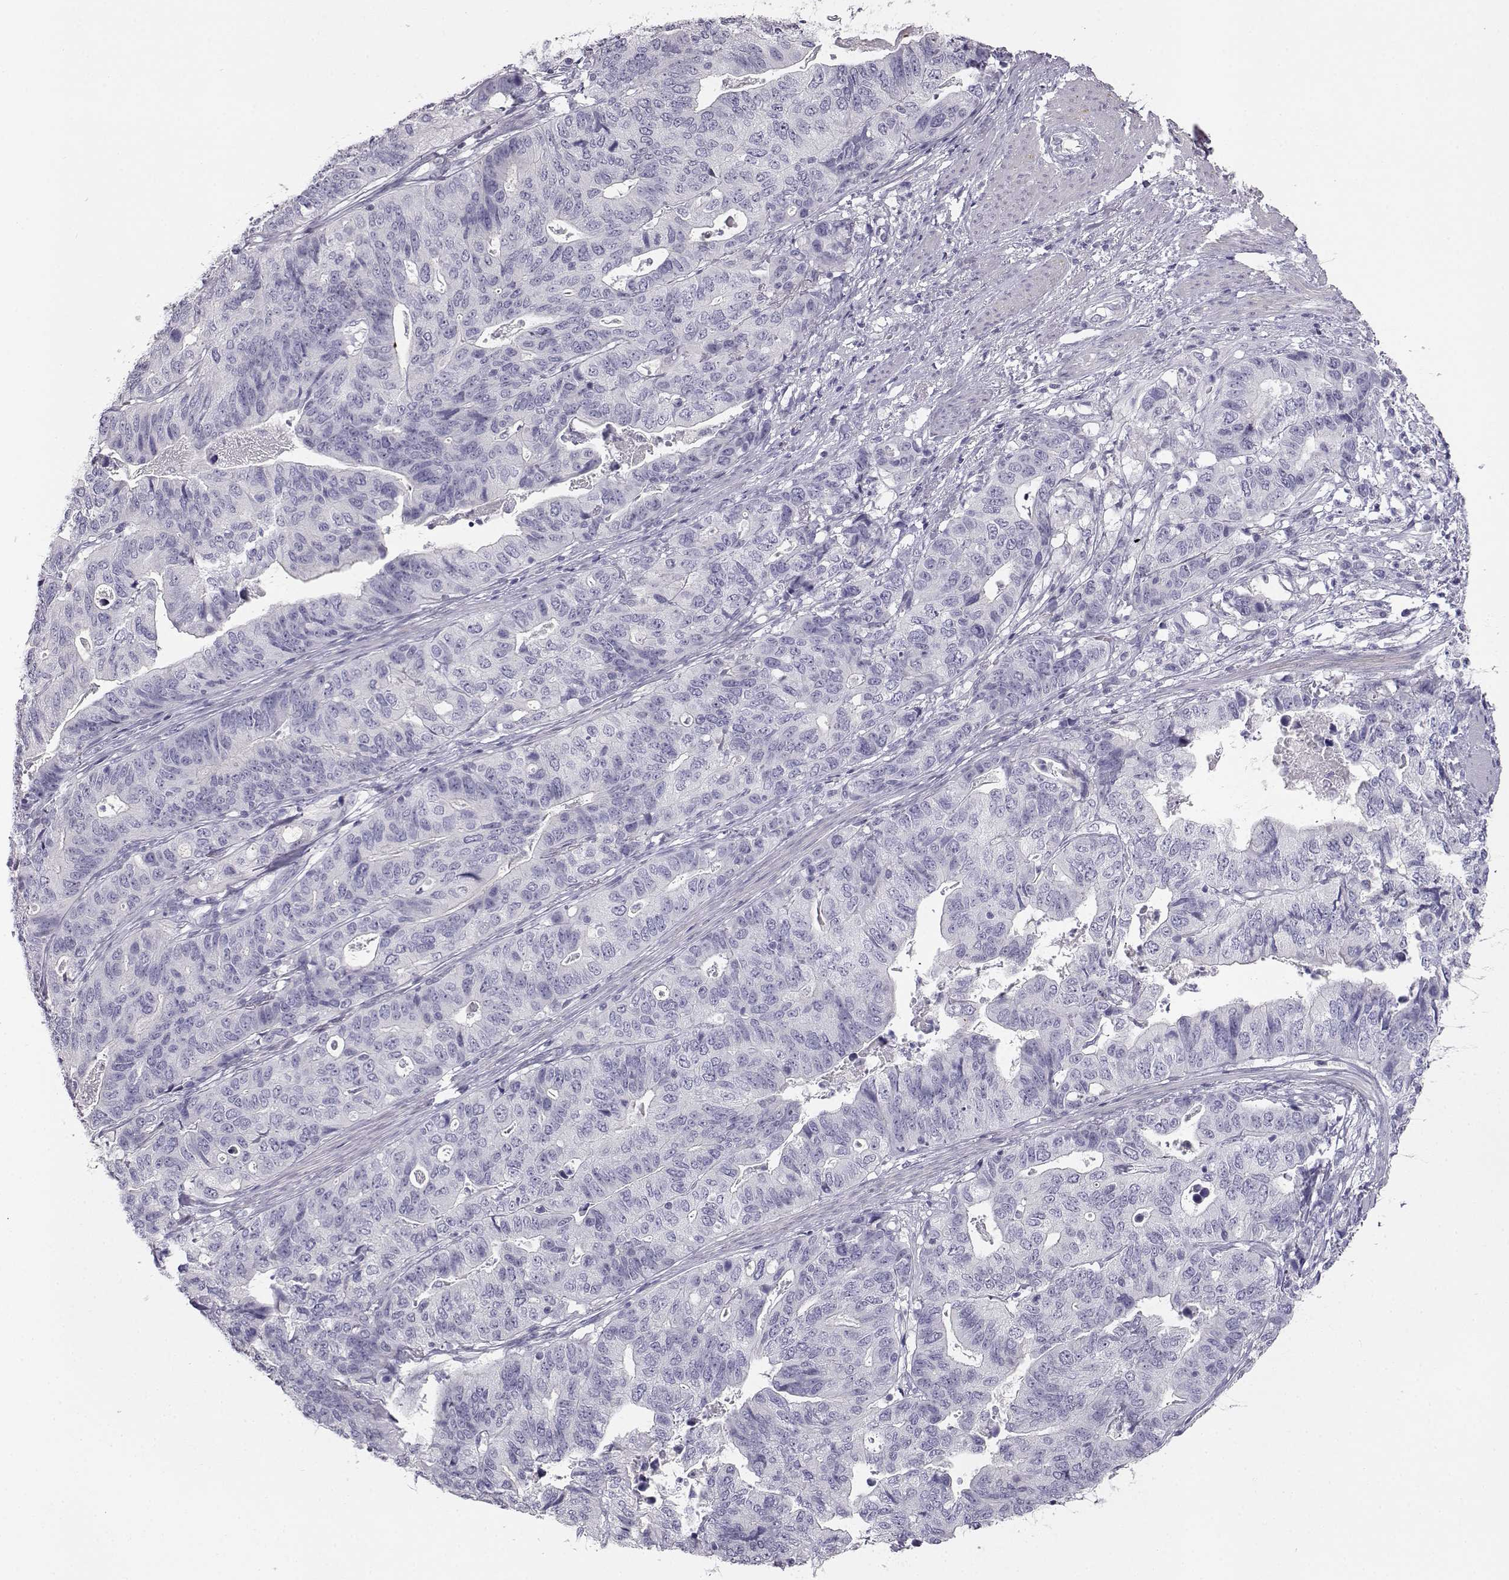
{"staining": {"intensity": "negative", "quantity": "none", "location": "none"}, "tissue": "stomach cancer", "cell_type": "Tumor cells", "image_type": "cancer", "snomed": [{"axis": "morphology", "description": "Adenocarcinoma, NOS"}, {"axis": "topography", "description": "Stomach, upper"}], "caption": "DAB immunohistochemical staining of stomach cancer demonstrates no significant staining in tumor cells. (Immunohistochemistry (ihc), brightfield microscopy, high magnification).", "gene": "MYCBPAP", "patient": {"sex": "female", "age": 67}}